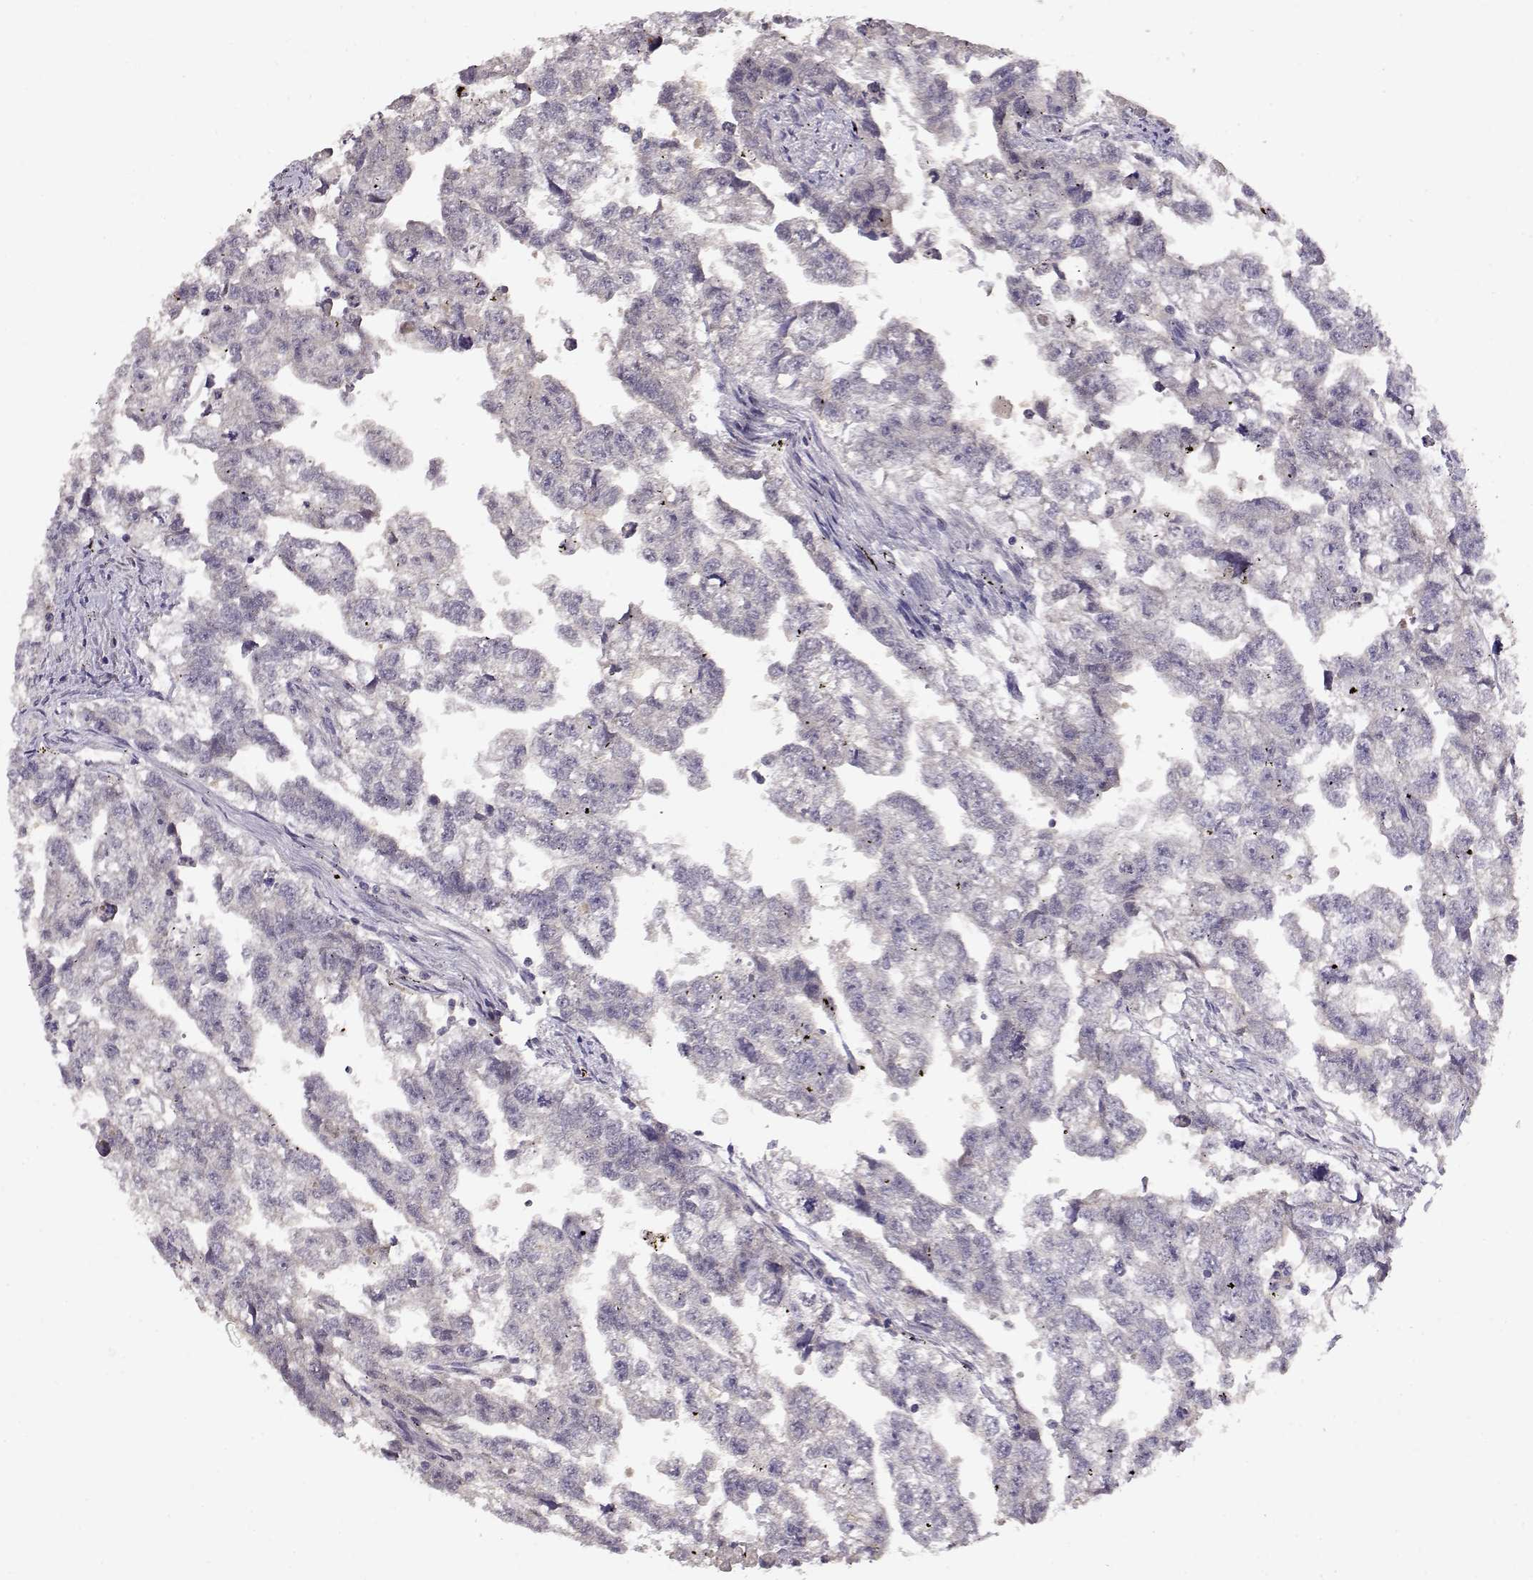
{"staining": {"intensity": "negative", "quantity": "none", "location": "none"}, "tissue": "testis cancer", "cell_type": "Tumor cells", "image_type": "cancer", "snomed": [{"axis": "morphology", "description": "Carcinoma, Embryonal, NOS"}, {"axis": "morphology", "description": "Teratoma, malignant, NOS"}, {"axis": "topography", "description": "Testis"}], "caption": "Embryonal carcinoma (testis) was stained to show a protein in brown. There is no significant positivity in tumor cells.", "gene": "TACR1", "patient": {"sex": "male", "age": 44}}